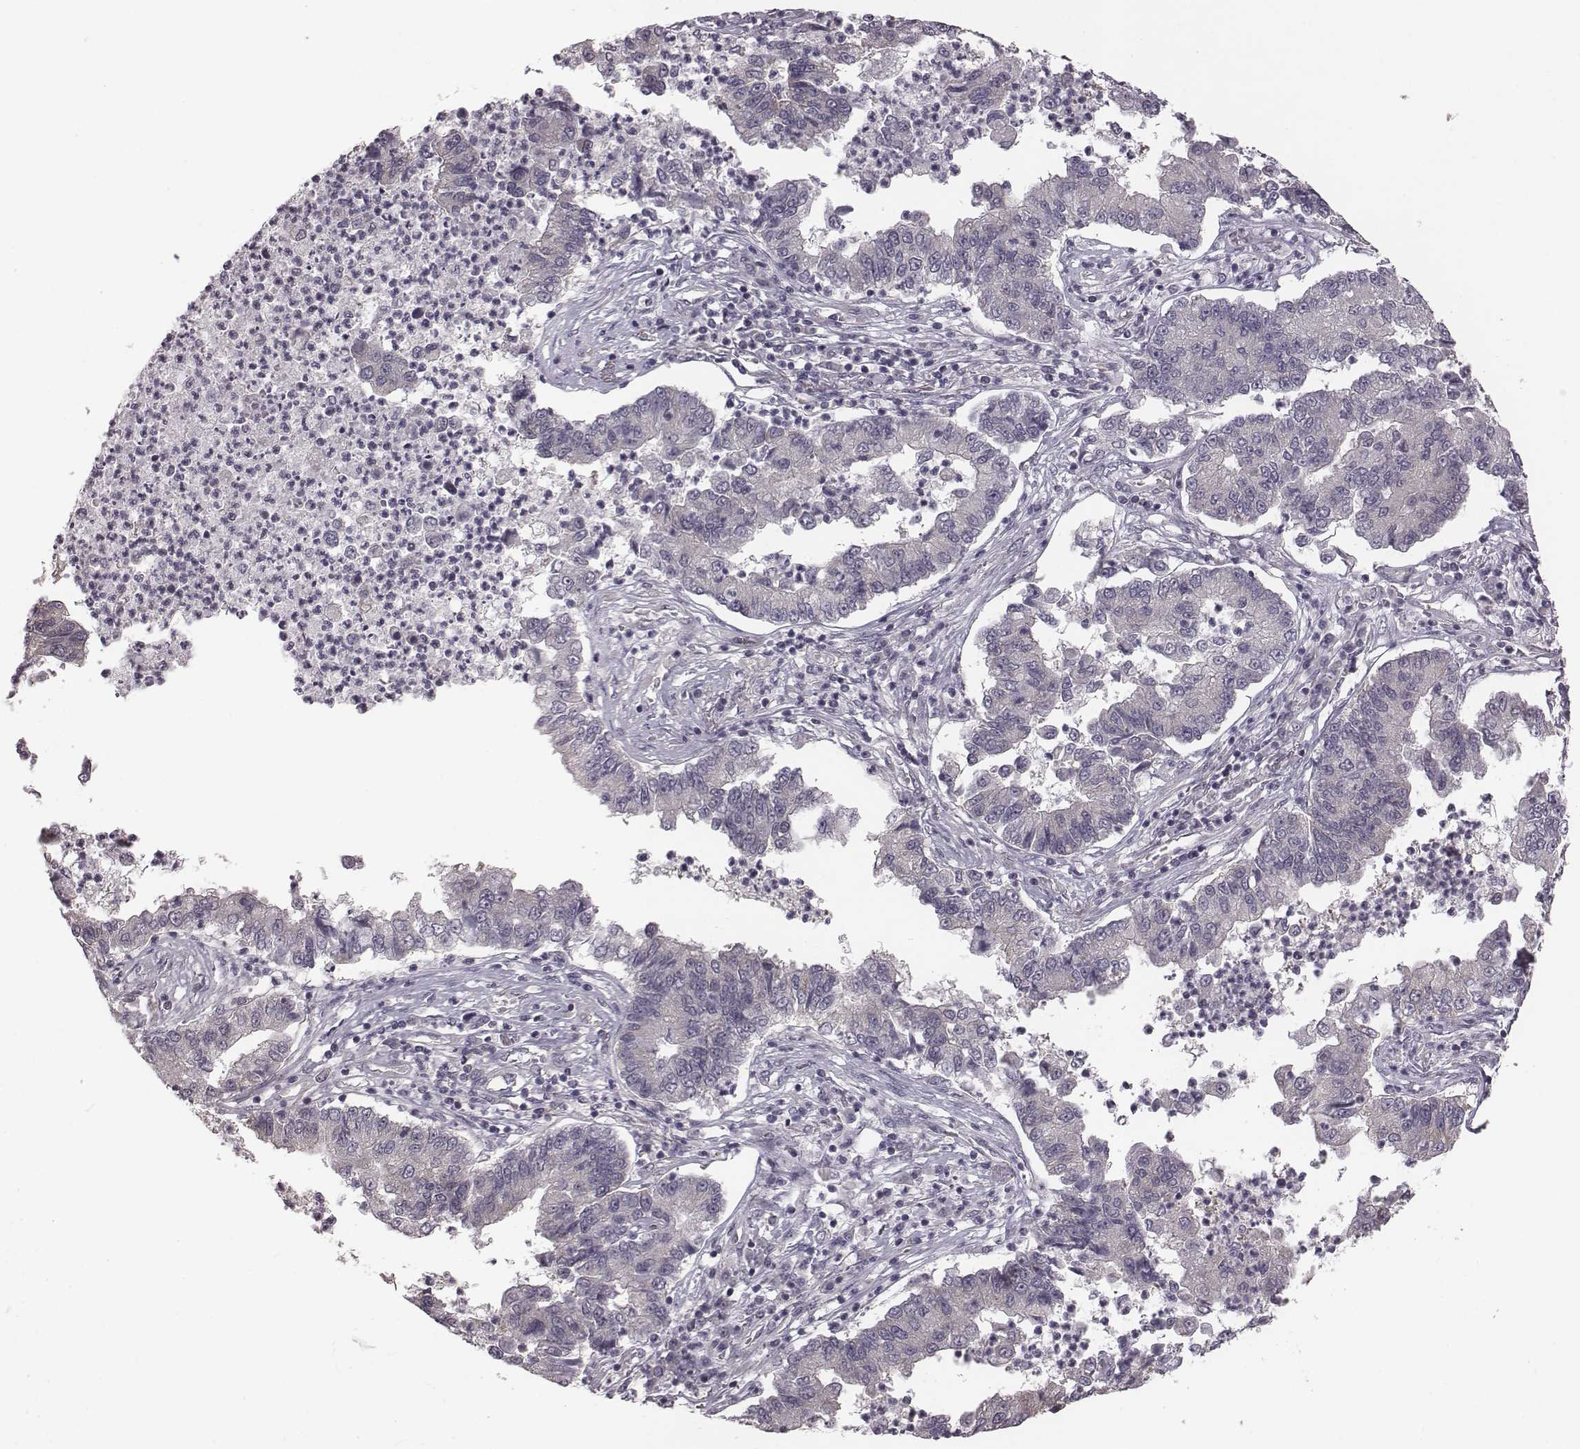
{"staining": {"intensity": "negative", "quantity": "none", "location": "none"}, "tissue": "lung cancer", "cell_type": "Tumor cells", "image_type": "cancer", "snomed": [{"axis": "morphology", "description": "Adenocarcinoma, NOS"}, {"axis": "topography", "description": "Lung"}], "caption": "A histopathology image of lung cancer (adenocarcinoma) stained for a protein shows no brown staining in tumor cells.", "gene": "BICDL1", "patient": {"sex": "female", "age": 57}}